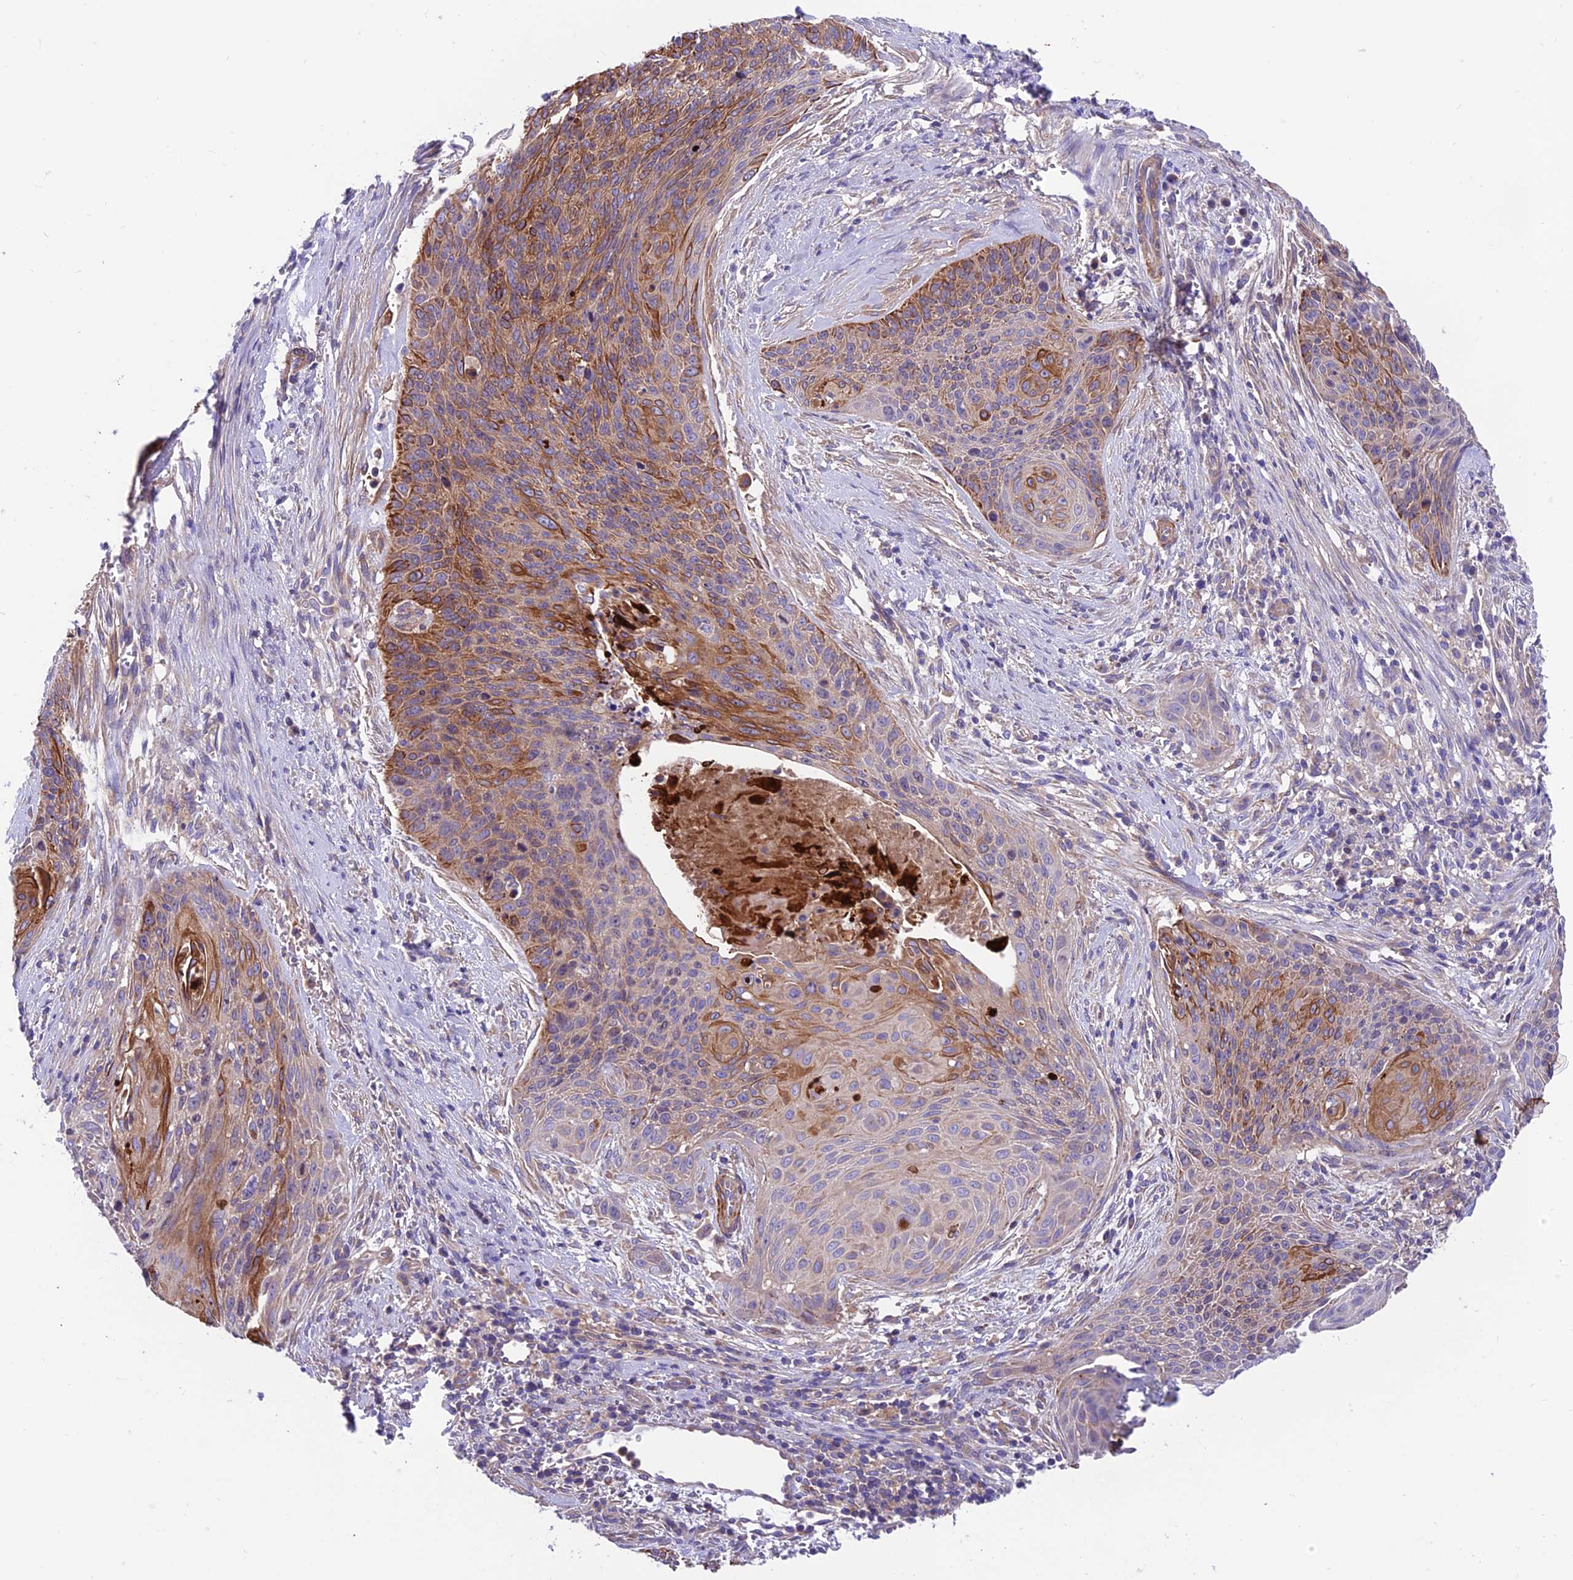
{"staining": {"intensity": "strong", "quantity": "25%-75%", "location": "cytoplasmic/membranous"}, "tissue": "cervical cancer", "cell_type": "Tumor cells", "image_type": "cancer", "snomed": [{"axis": "morphology", "description": "Squamous cell carcinoma, NOS"}, {"axis": "topography", "description": "Cervix"}], "caption": "A high amount of strong cytoplasmic/membranous staining is identified in approximately 25%-75% of tumor cells in cervical cancer tissue.", "gene": "VPS16", "patient": {"sex": "female", "age": 55}}